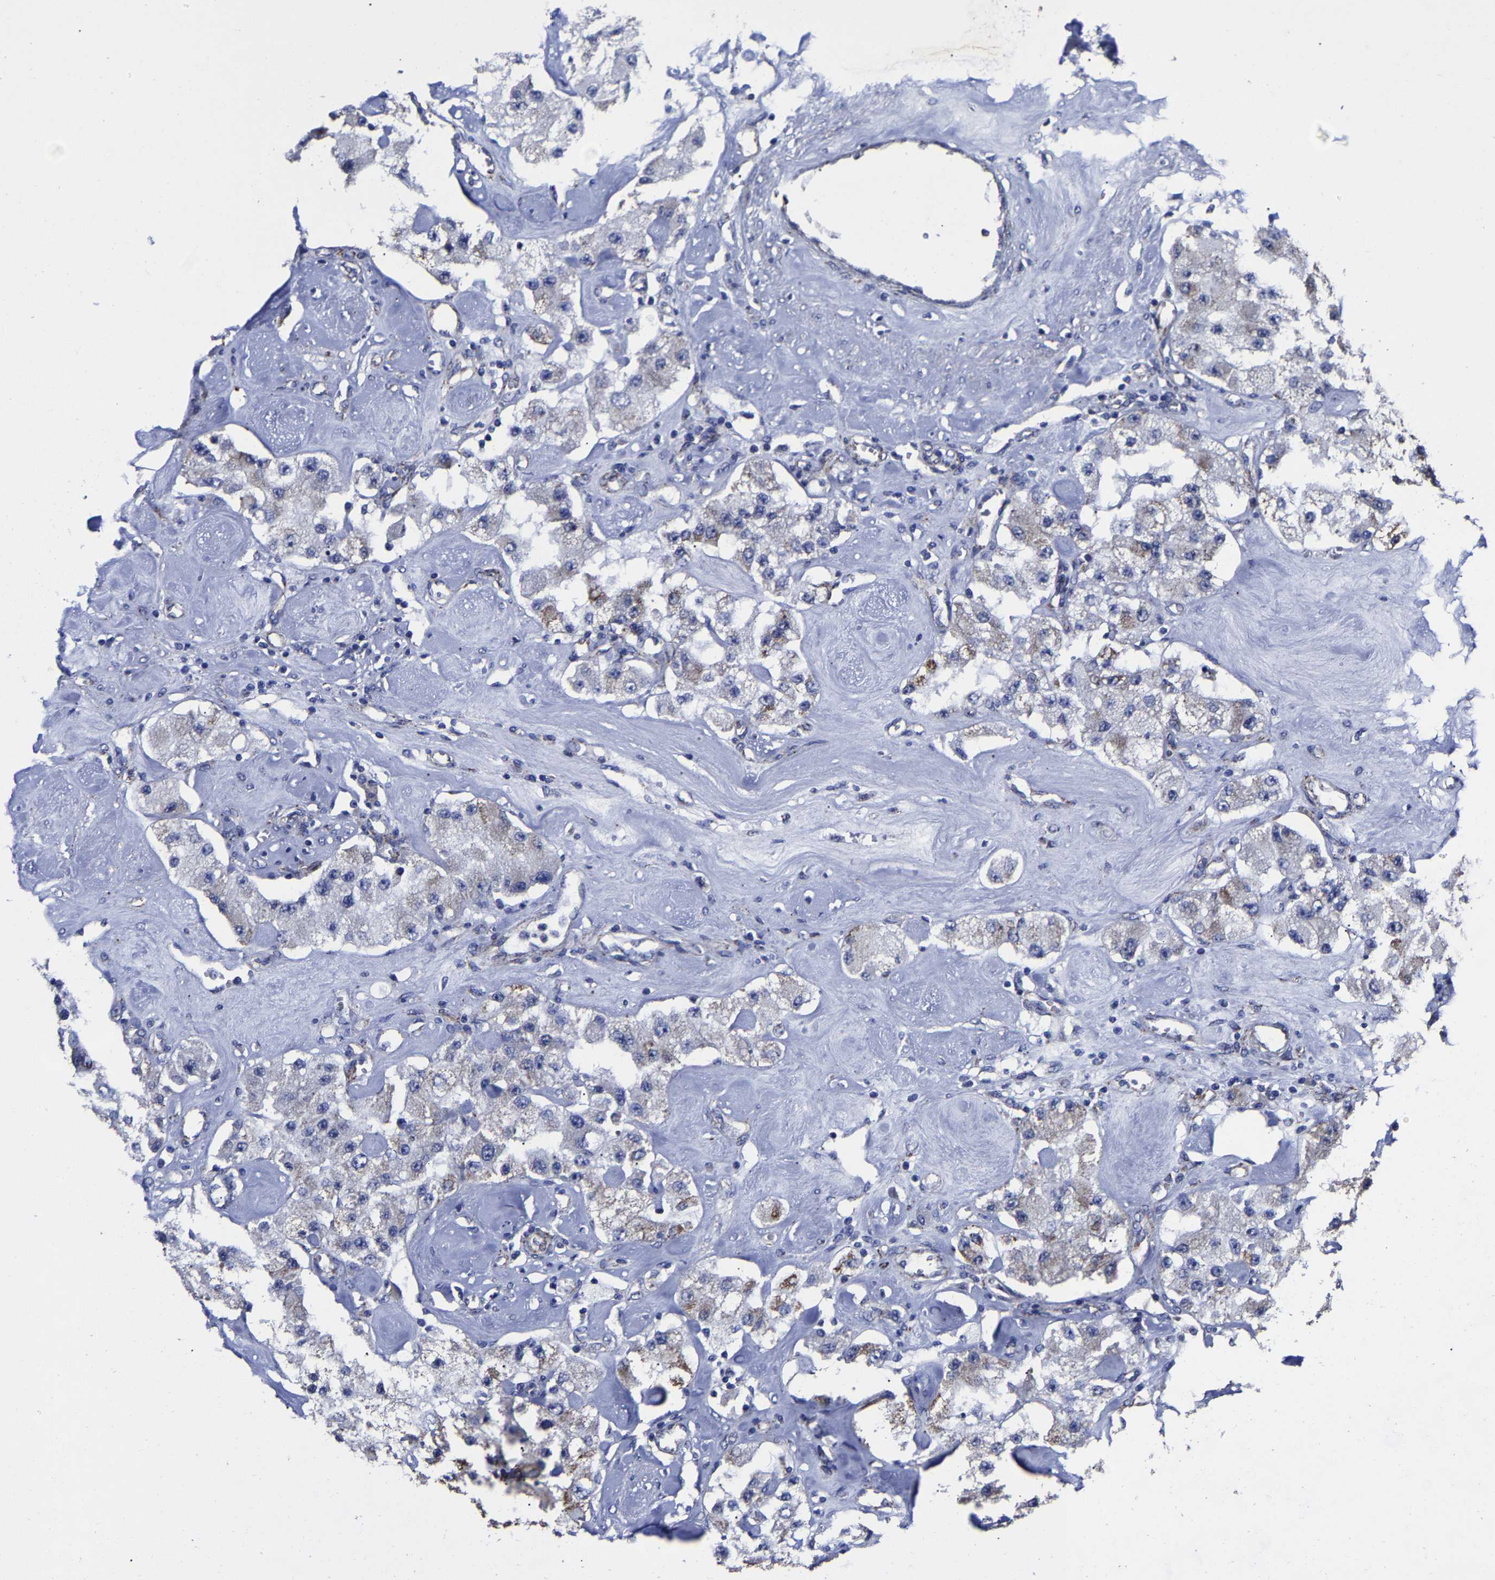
{"staining": {"intensity": "negative", "quantity": "none", "location": "none"}, "tissue": "carcinoid", "cell_type": "Tumor cells", "image_type": "cancer", "snomed": [{"axis": "morphology", "description": "Carcinoid, malignant, NOS"}, {"axis": "topography", "description": "Pancreas"}], "caption": "There is no significant expression in tumor cells of malignant carcinoid.", "gene": "AASS", "patient": {"sex": "male", "age": 41}}